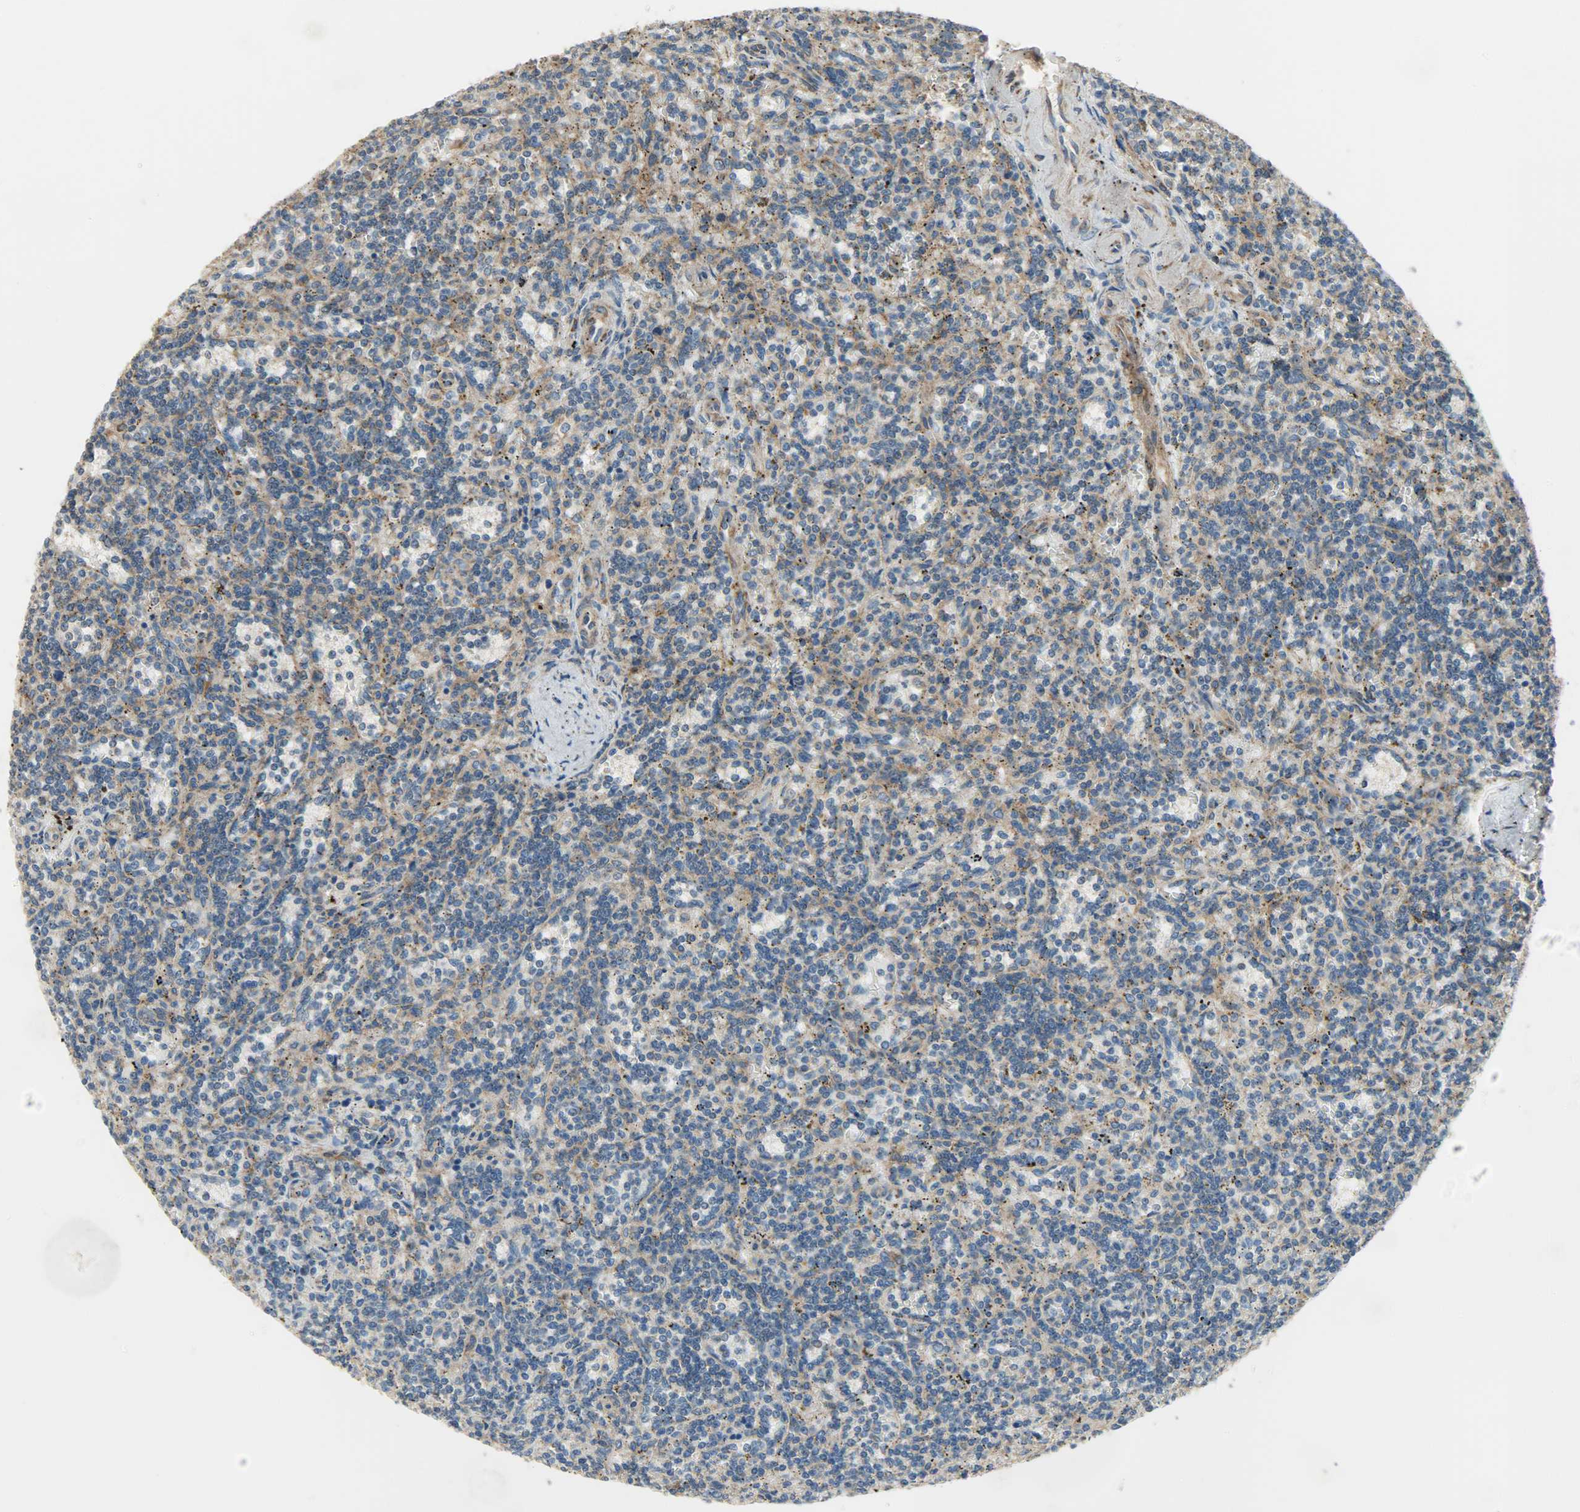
{"staining": {"intensity": "moderate", "quantity": ">75%", "location": "cytoplasmic/membranous"}, "tissue": "lymphoma", "cell_type": "Tumor cells", "image_type": "cancer", "snomed": [{"axis": "morphology", "description": "Malignant lymphoma, non-Hodgkin's type, Low grade"}, {"axis": "topography", "description": "Spleen"}], "caption": "DAB (3,3'-diaminobenzidine) immunohistochemical staining of human malignant lymphoma, non-Hodgkin's type (low-grade) reveals moderate cytoplasmic/membranous protein expression in approximately >75% of tumor cells.", "gene": "C1orf198", "patient": {"sex": "male", "age": 73}}